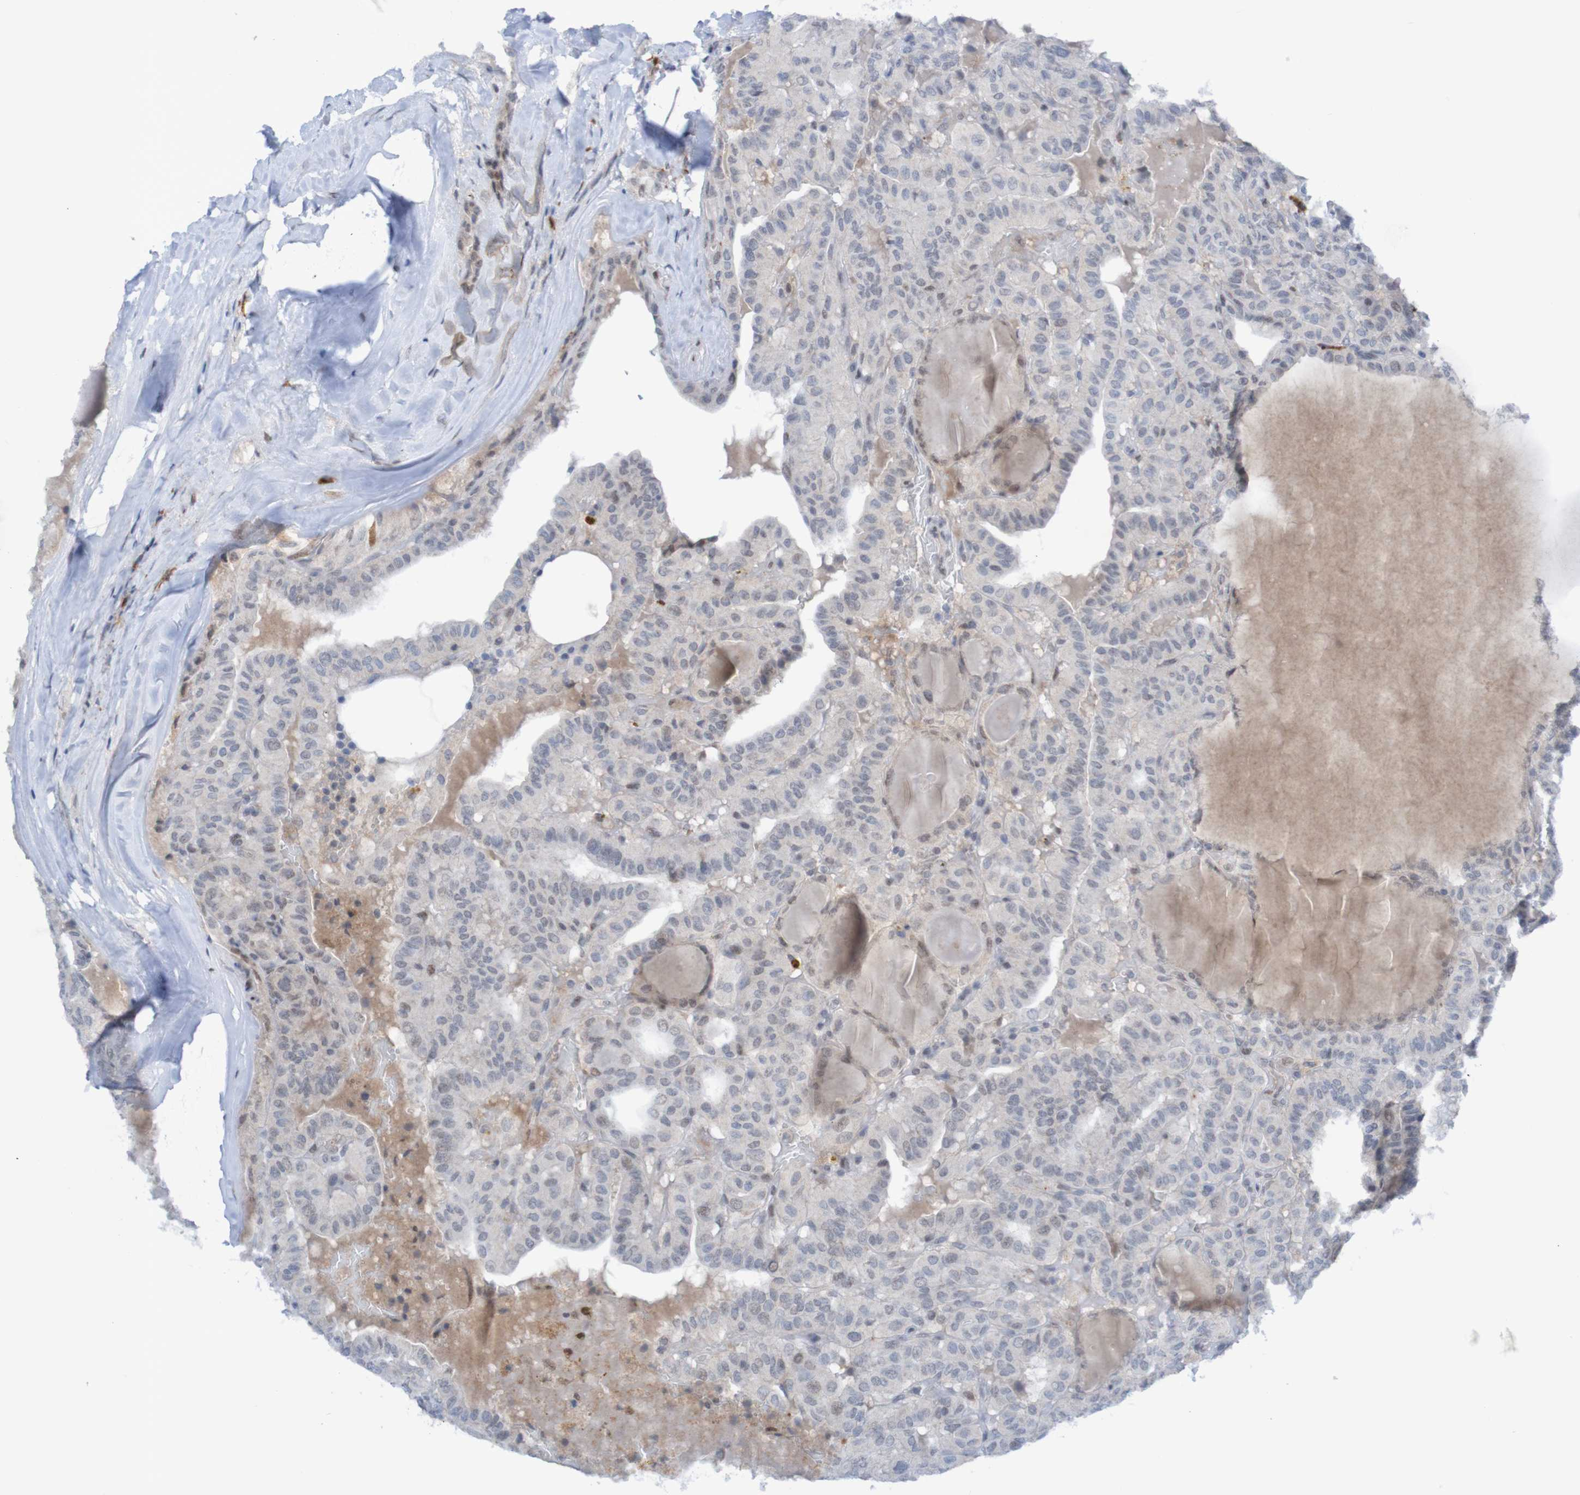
{"staining": {"intensity": "negative", "quantity": "none", "location": "none"}, "tissue": "head and neck cancer", "cell_type": "Tumor cells", "image_type": "cancer", "snomed": [{"axis": "morphology", "description": "Squamous cell carcinoma, NOS"}, {"axis": "topography", "description": "Oral tissue"}, {"axis": "topography", "description": "Head-Neck"}], "caption": "Immunohistochemistry of squamous cell carcinoma (head and neck) demonstrates no expression in tumor cells. The staining is performed using DAB brown chromogen with nuclei counter-stained in using hematoxylin.", "gene": "ITLN1", "patient": {"sex": "female", "age": 50}}